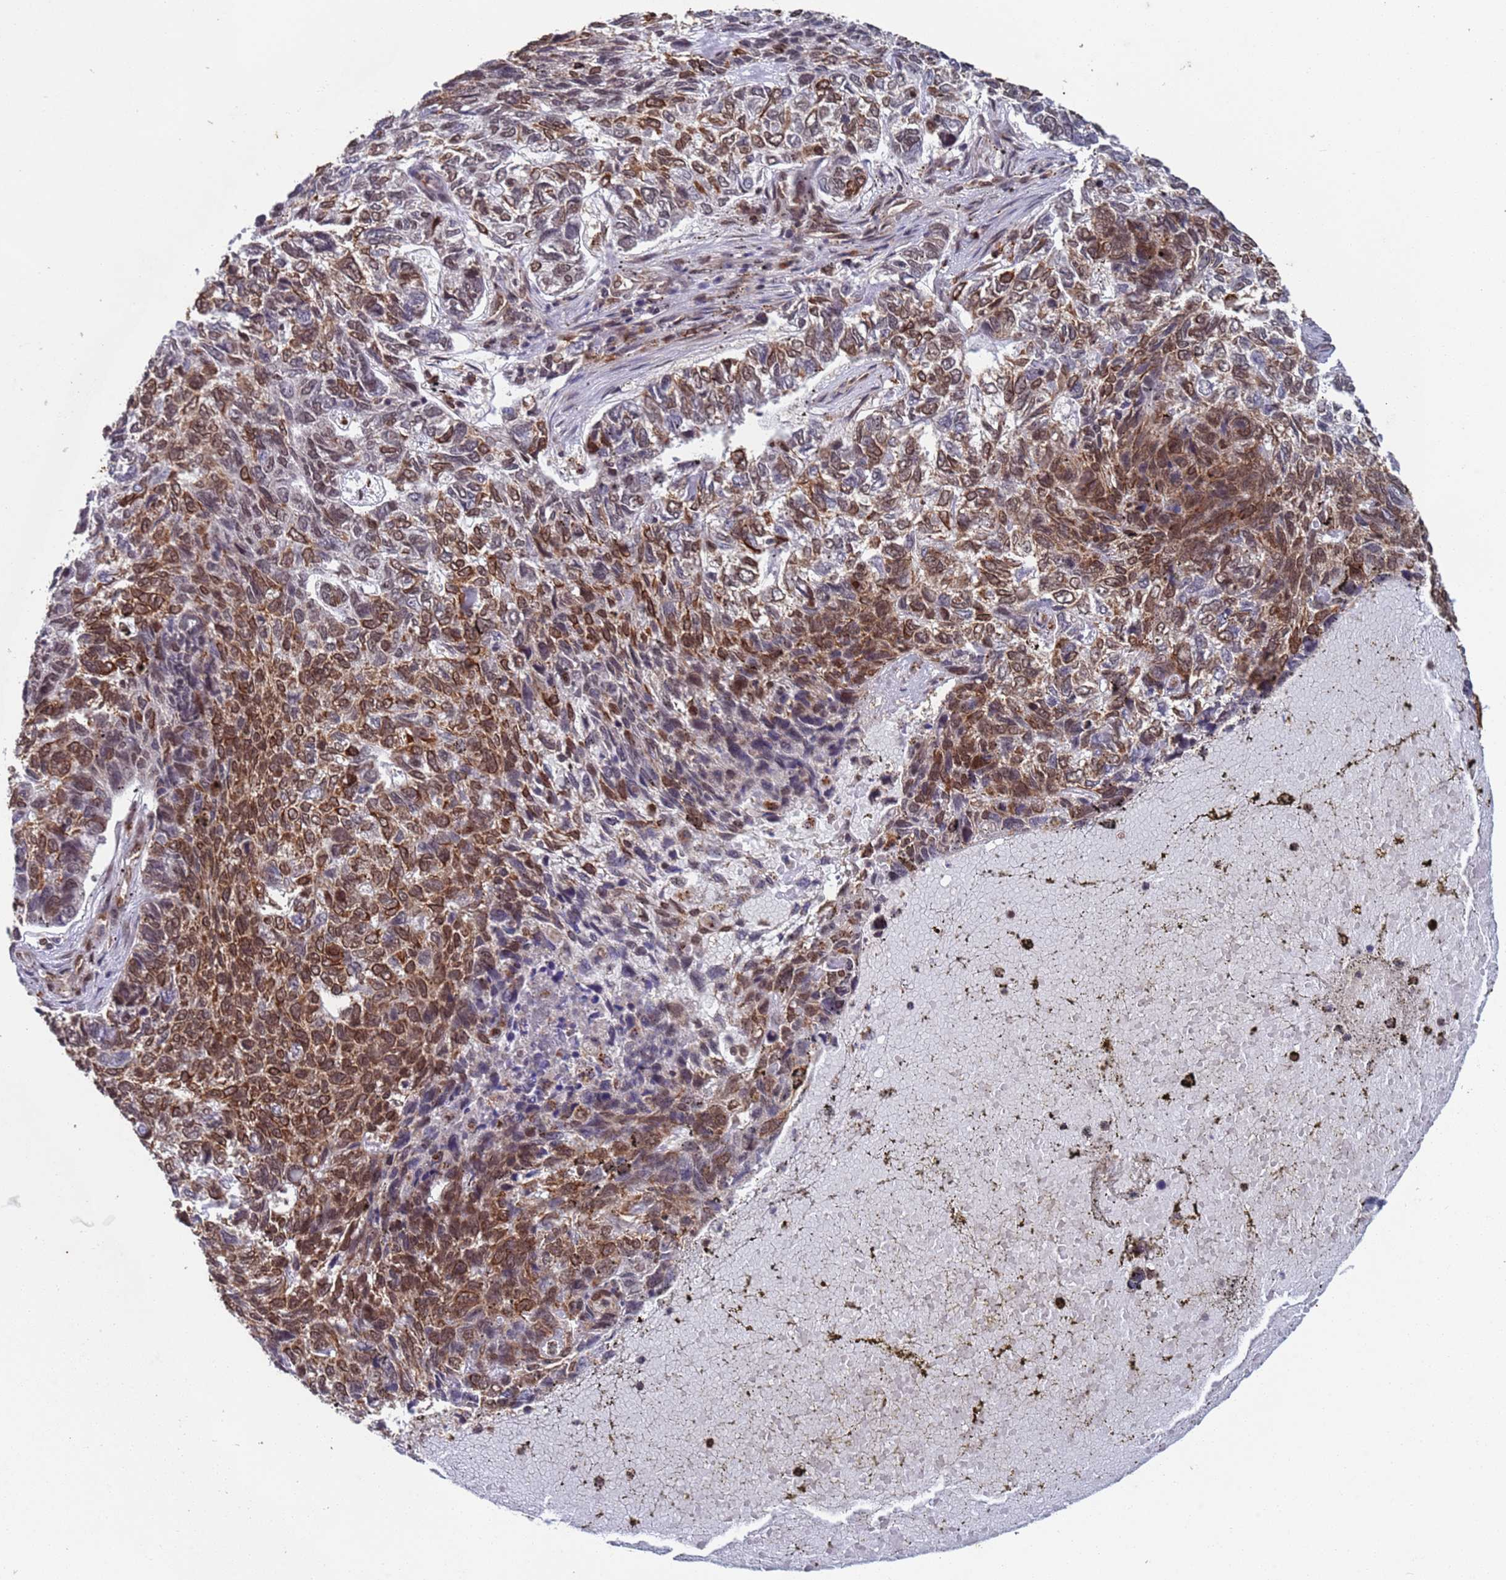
{"staining": {"intensity": "moderate", "quantity": "25%-75%", "location": "cytoplasmic/membranous"}, "tissue": "skin cancer", "cell_type": "Tumor cells", "image_type": "cancer", "snomed": [{"axis": "morphology", "description": "Basal cell carcinoma"}, {"axis": "topography", "description": "Skin"}], "caption": "A micrograph of human skin cancer stained for a protein demonstrates moderate cytoplasmic/membranous brown staining in tumor cells.", "gene": "FUBP3", "patient": {"sex": "female", "age": 65}}